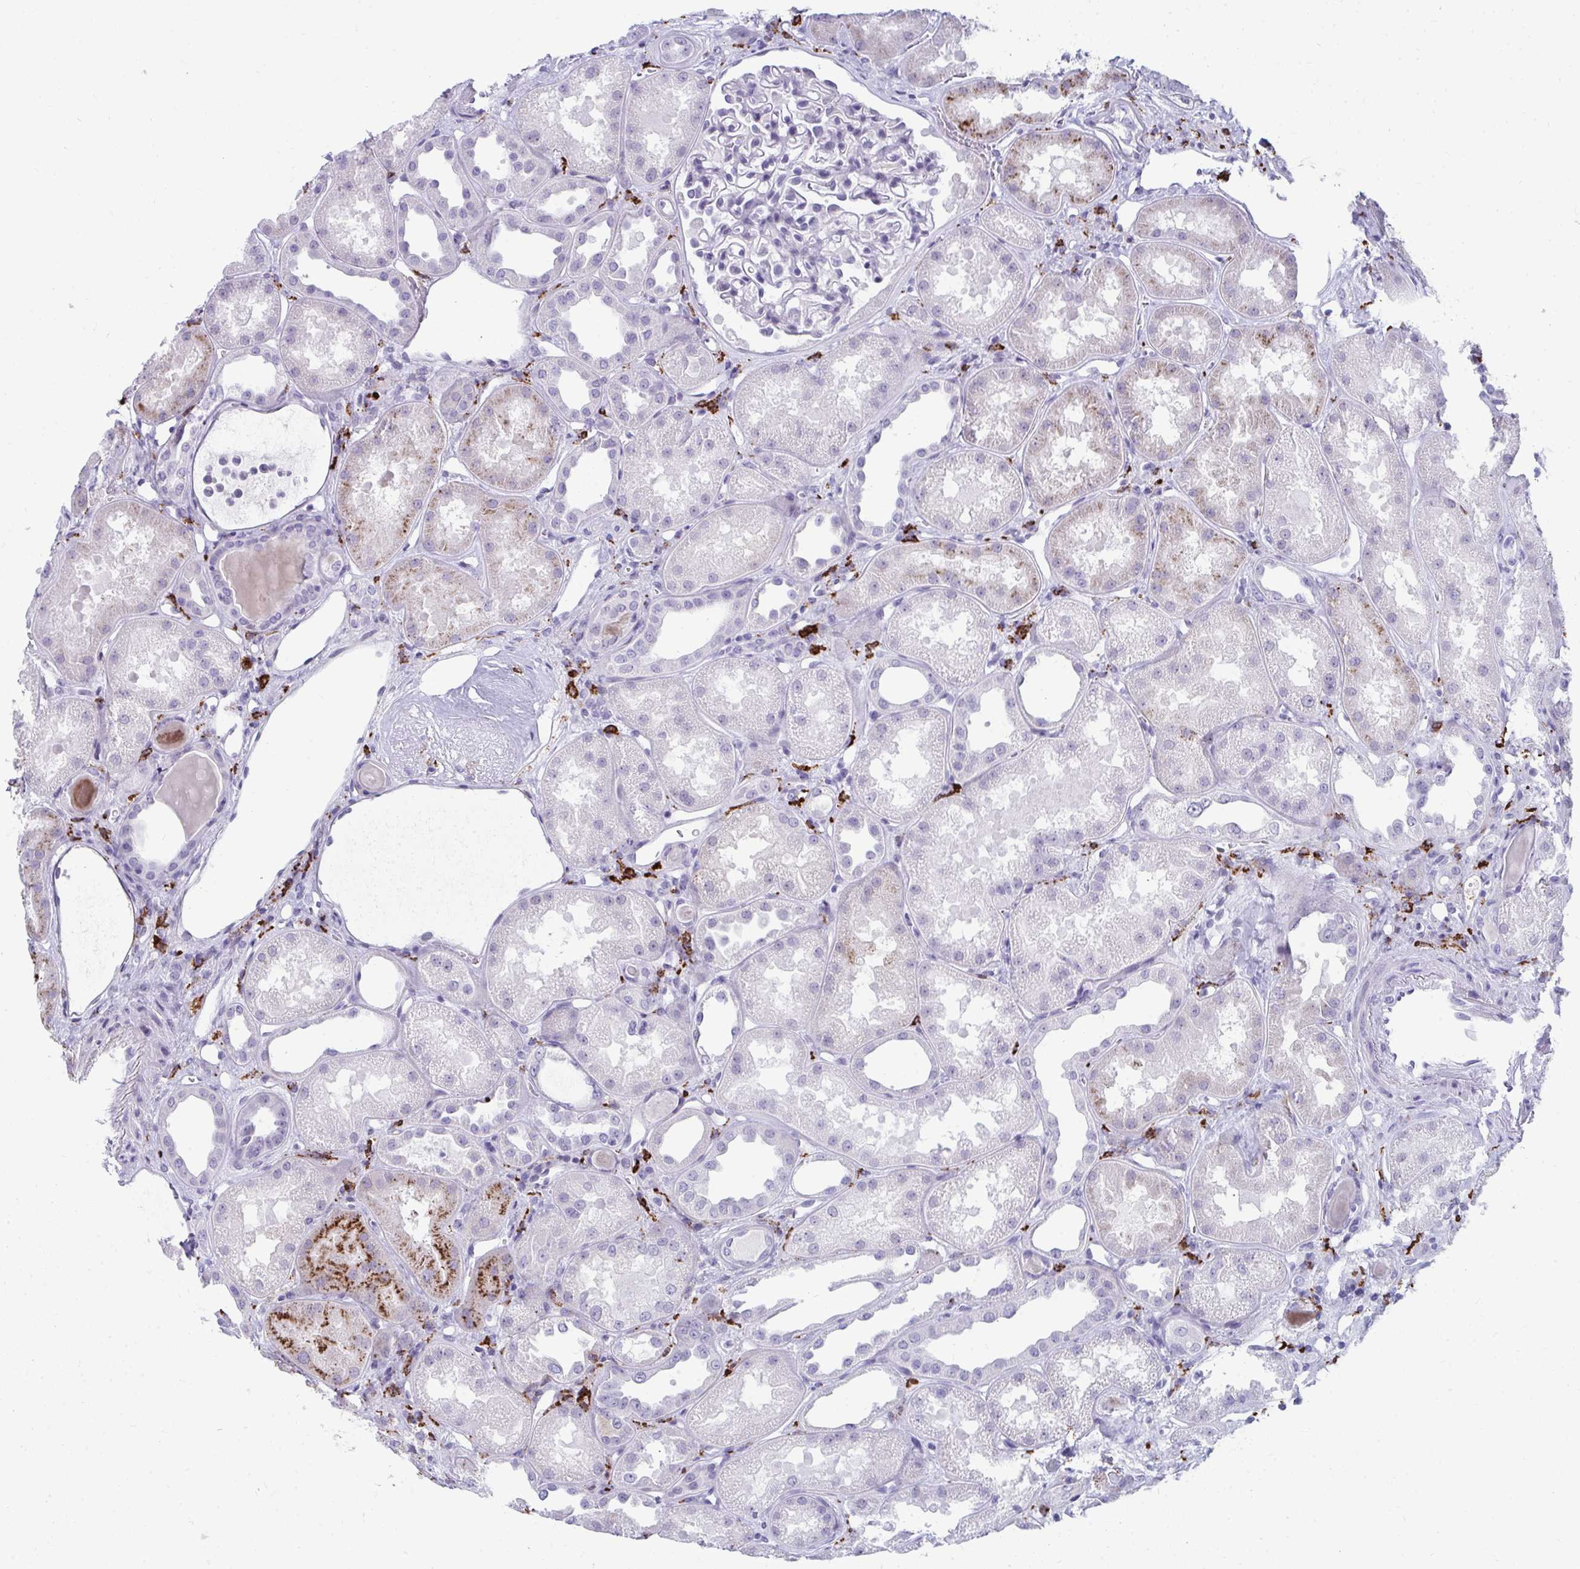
{"staining": {"intensity": "negative", "quantity": "none", "location": "none"}, "tissue": "kidney", "cell_type": "Cells in glomeruli", "image_type": "normal", "snomed": [{"axis": "morphology", "description": "Normal tissue, NOS"}, {"axis": "topography", "description": "Kidney"}], "caption": "The histopathology image shows no significant staining in cells in glomeruli of kidney. The staining is performed using DAB (3,3'-diaminobenzidine) brown chromogen with nuclei counter-stained in using hematoxylin.", "gene": "CD163", "patient": {"sex": "male", "age": 61}}